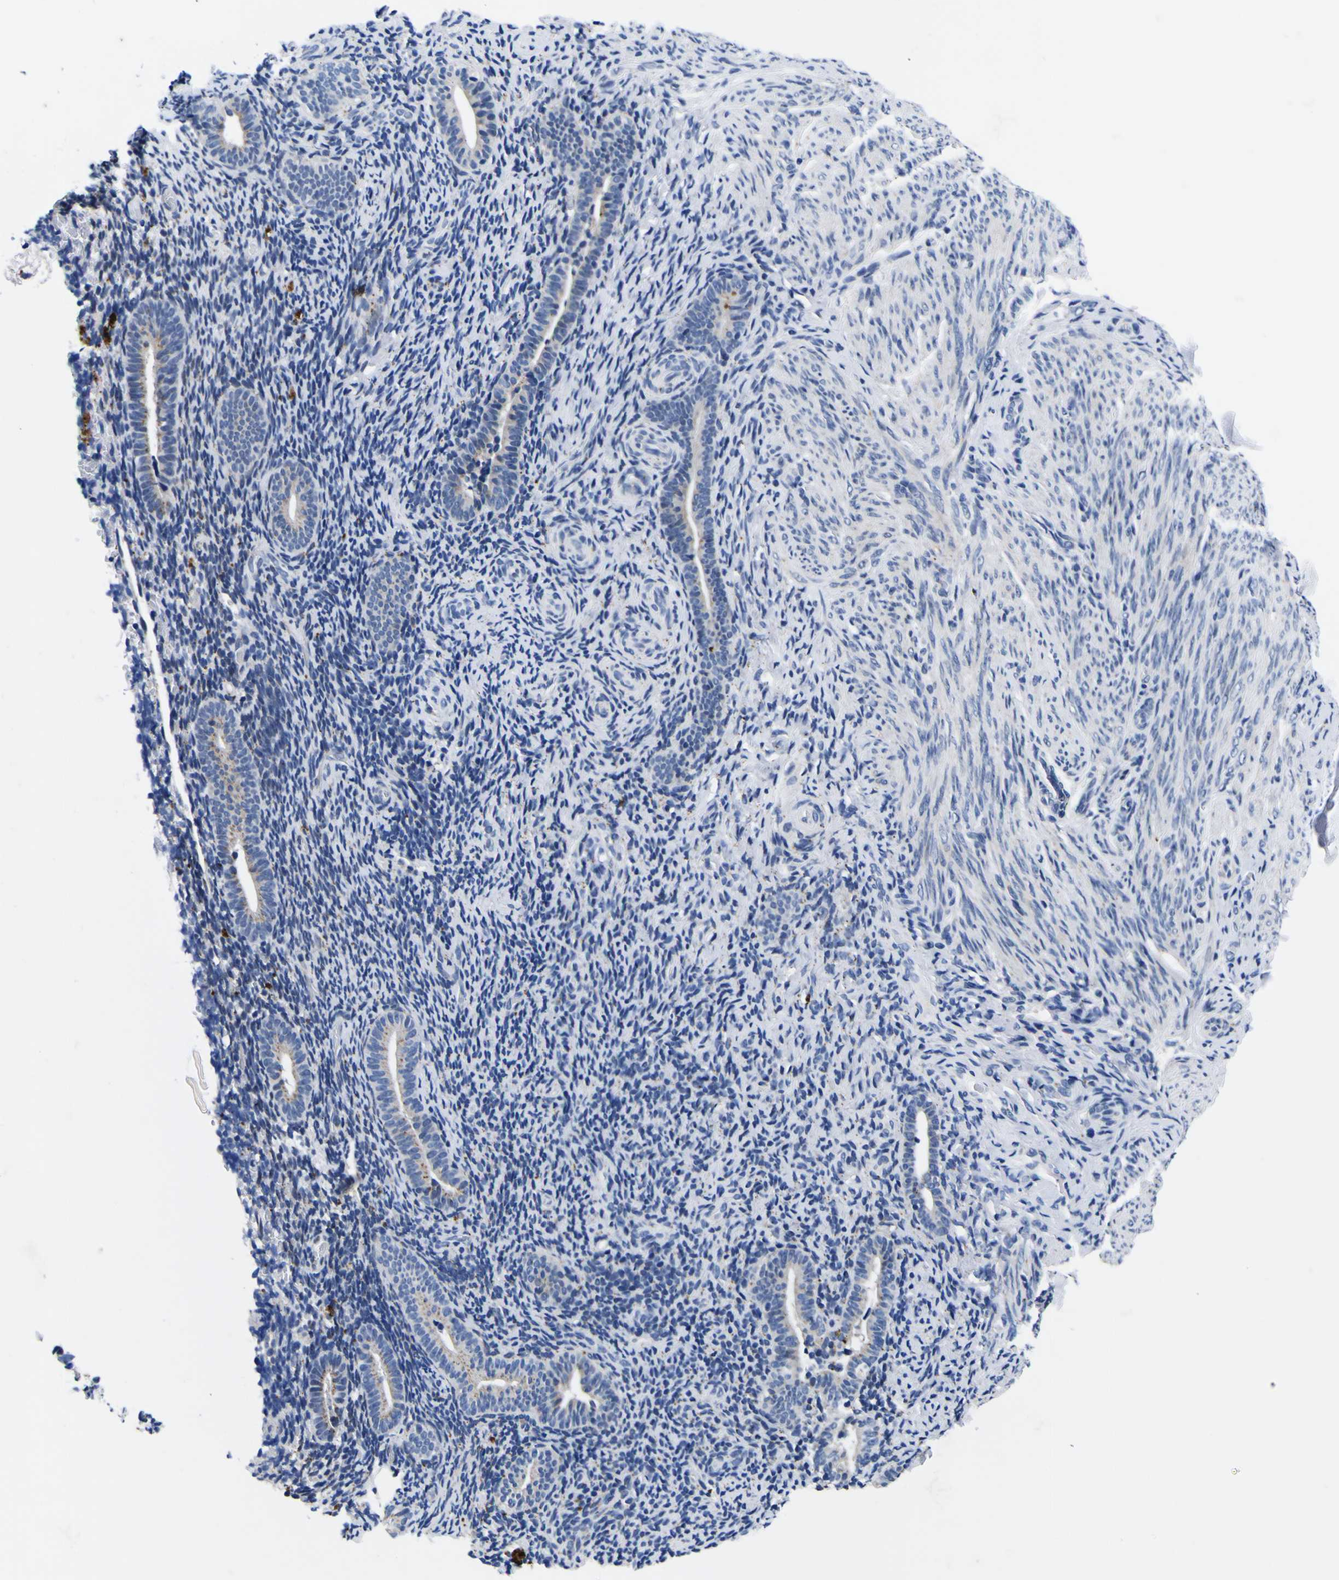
{"staining": {"intensity": "negative", "quantity": "none", "location": "none"}, "tissue": "endometrium", "cell_type": "Cells in endometrial stroma", "image_type": "normal", "snomed": [{"axis": "morphology", "description": "Normal tissue, NOS"}, {"axis": "topography", "description": "Endometrium"}], "caption": "Human endometrium stained for a protein using immunohistochemistry exhibits no positivity in cells in endometrial stroma.", "gene": "IGFLR1", "patient": {"sex": "female", "age": 51}}